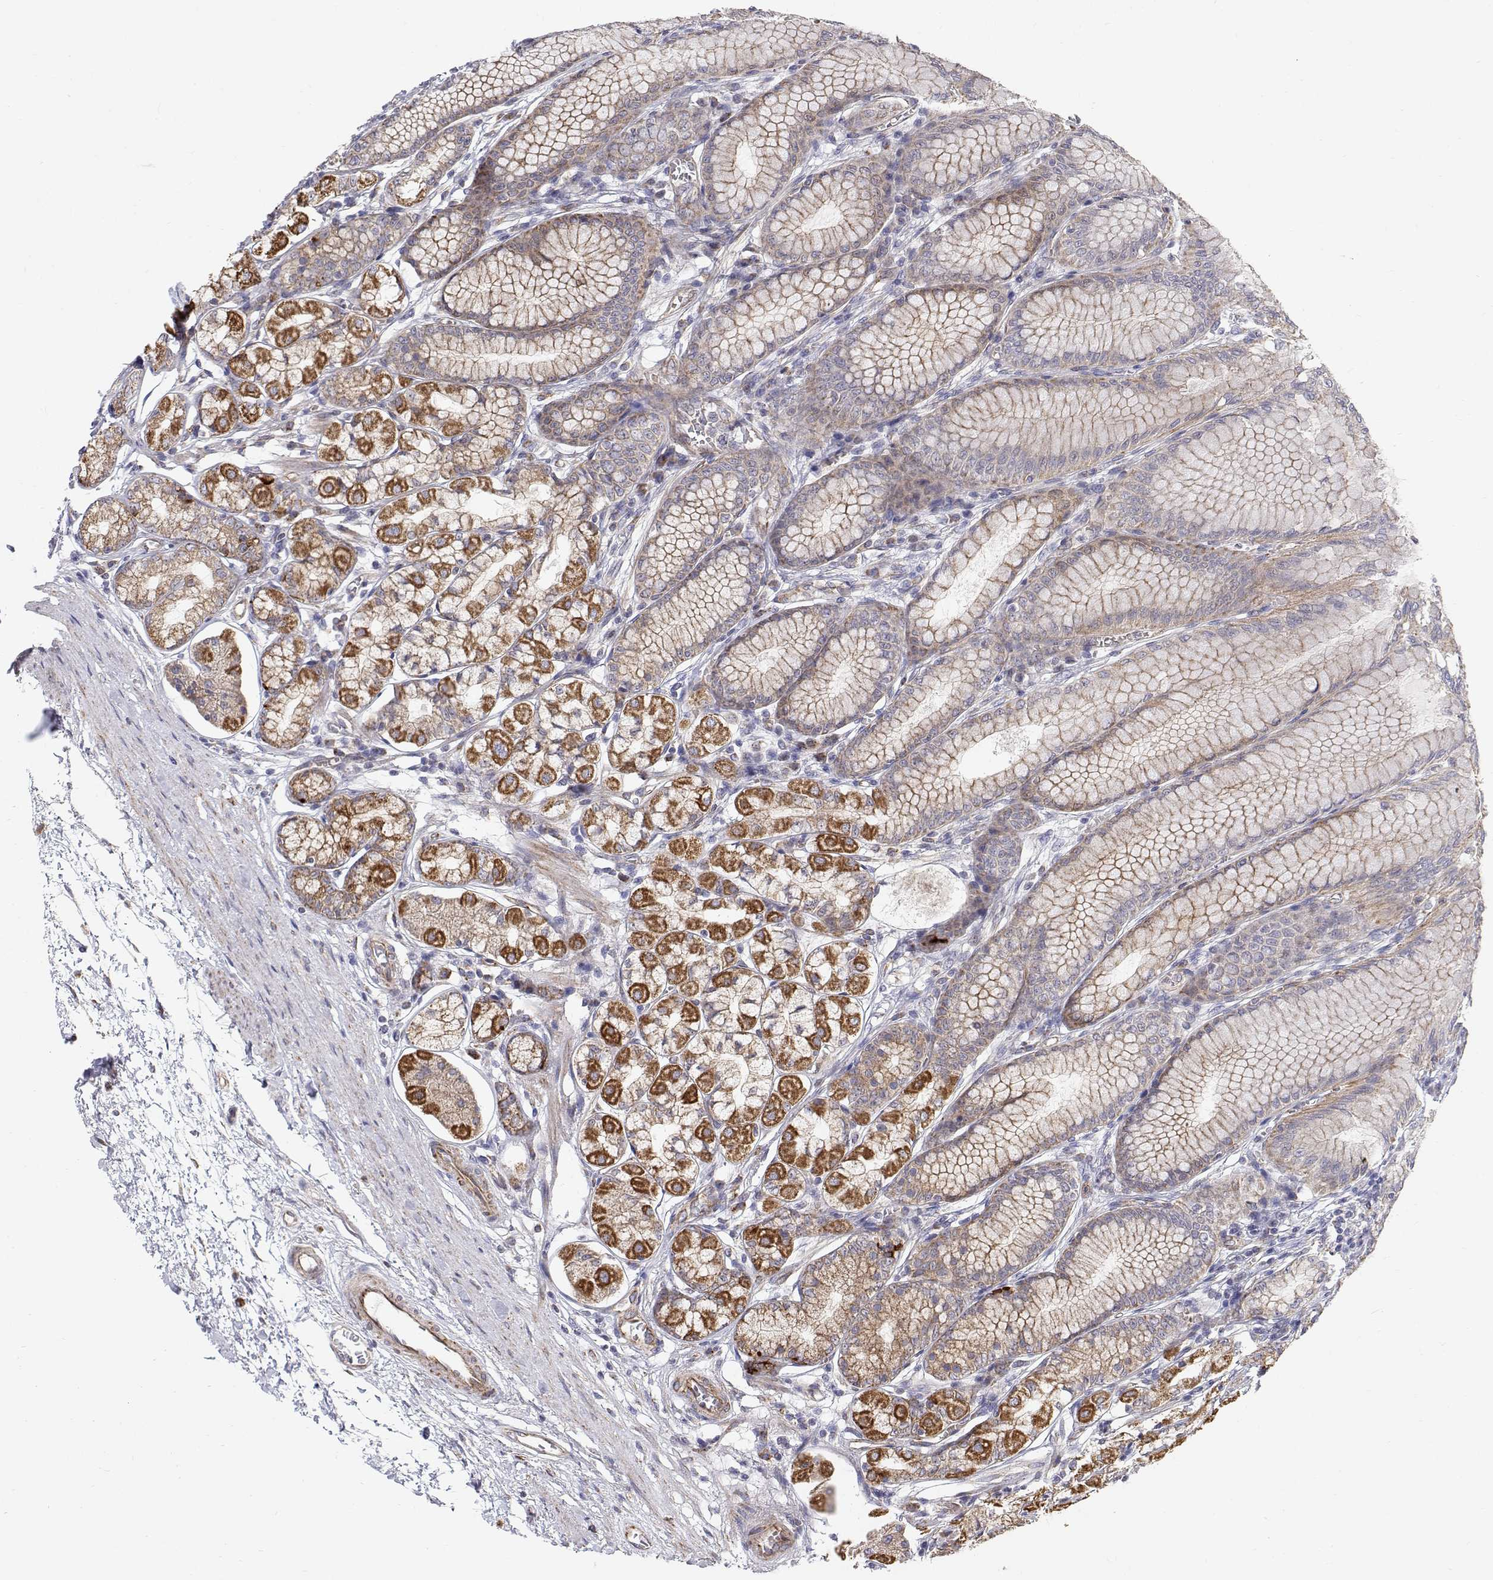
{"staining": {"intensity": "strong", "quantity": "25%-75%", "location": "cytoplasmic/membranous"}, "tissue": "stomach", "cell_type": "Glandular cells", "image_type": "normal", "snomed": [{"axis": "morphology", "description": "Normal tissue, NOS"}, {"axis": "topography", "description": "Stomach"}, {"axis": "topography", "description": "Stomach, lower"}], "caption": "High-magnification brightfield microscopy of benign stomach stained with DAB (brown) and counterstained with hematoxylin (blue). glandular cells exhibit strong cytoplasmic/membranous positivity is present in about25%-75% of cells.", "gene": "SPICE1", "patient": {"sex": "male", "age": 76}}